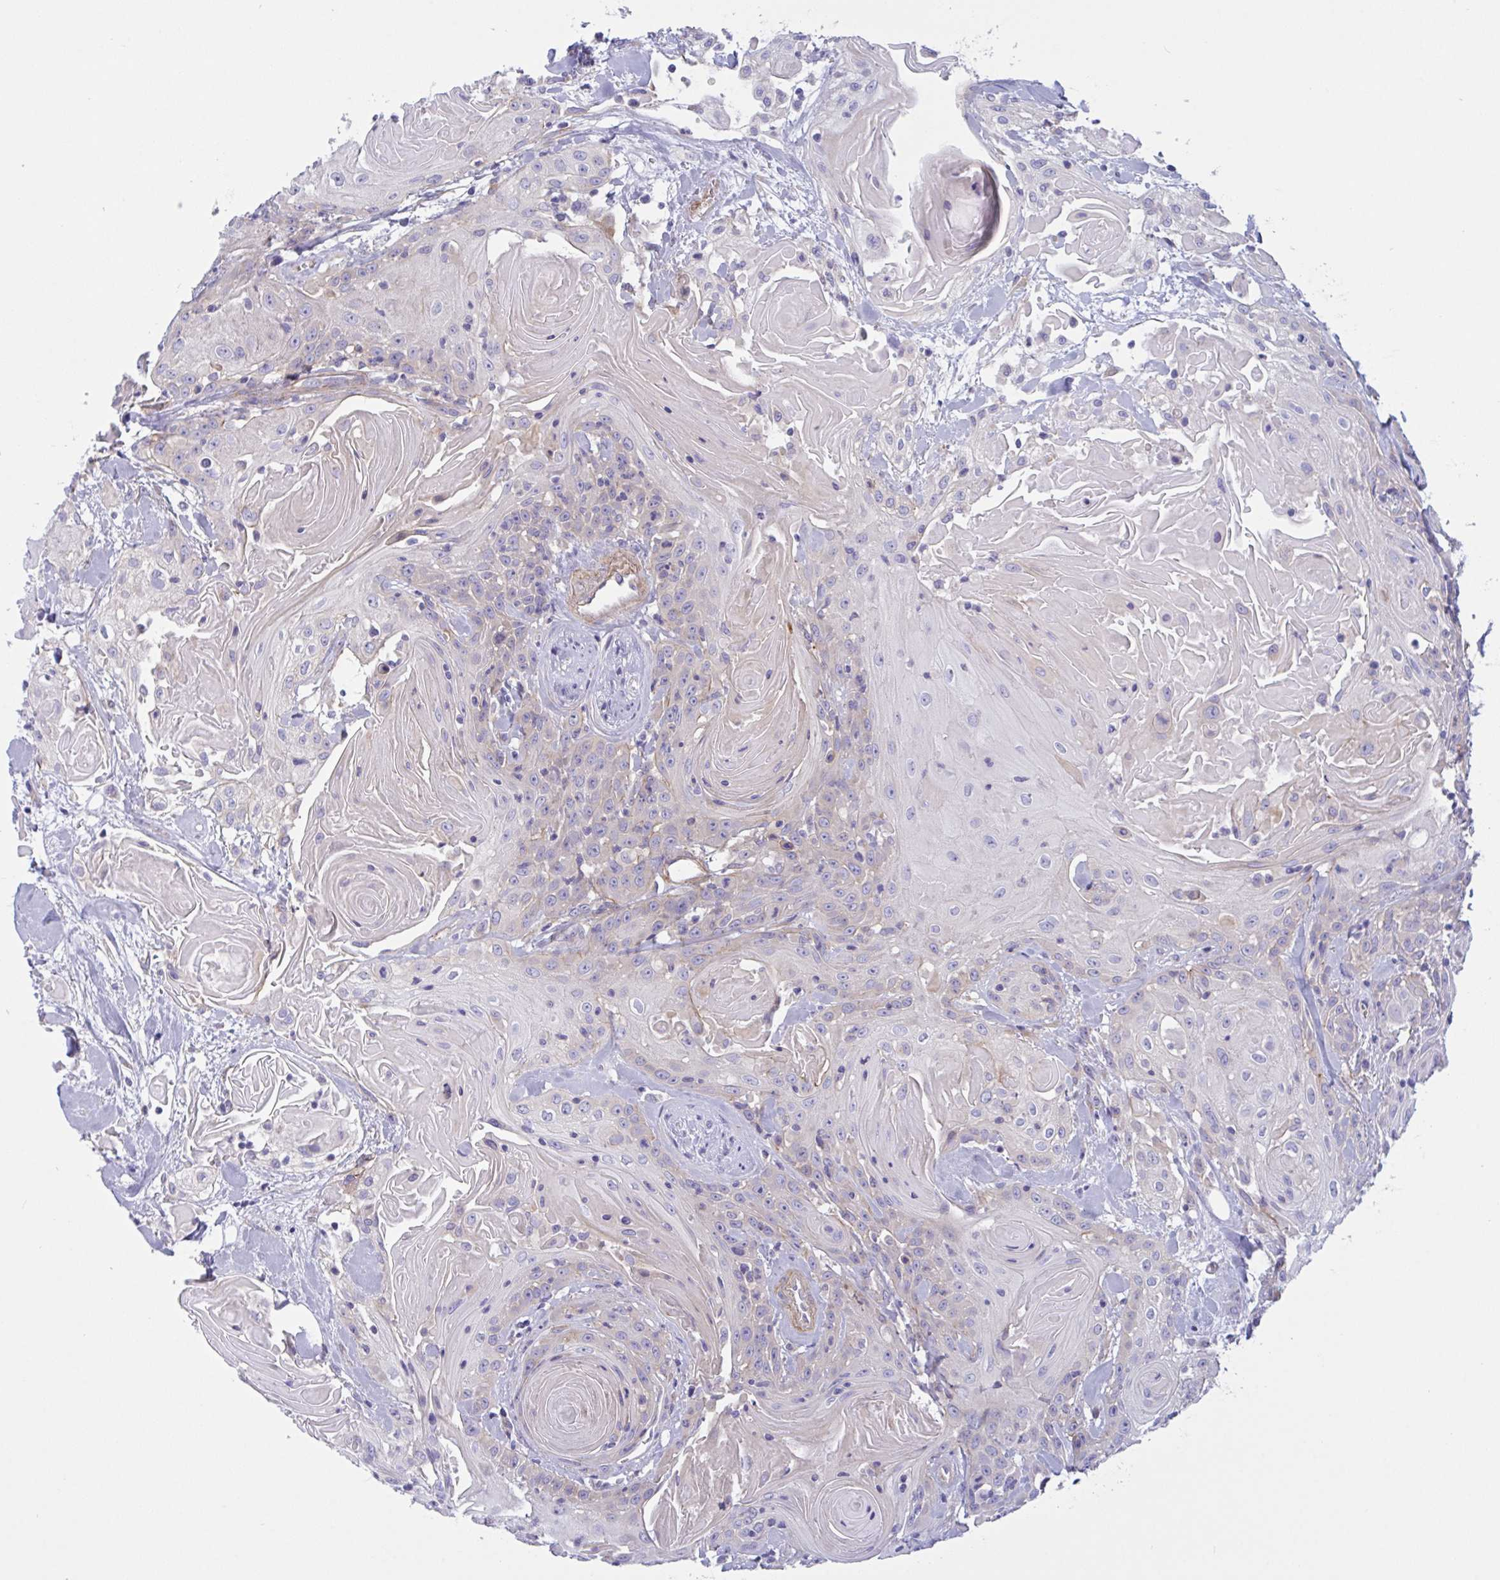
{"staining": {"intensity": "weak", "quantity": "<25%", "location": "cytoplasmic/membranous"}, "tissue": "head and neck cancer", "cell_type": "Tumor cells", "image_type": "cancer", "snomed": [{"axis": "morphology", "description": "Squamous cell carcinoma, NOS"}, {"axis": "topography", "description": "Head-Neck"}], "caption": "An immunohistochemistry image of squamous cell carcinoma (head and neck) is shown. There is no staining in tumor cells of squamous cell carcinoma (head and neck).", "gene": "OXLD1", "patient": {"sex": "female", "age": 84}}